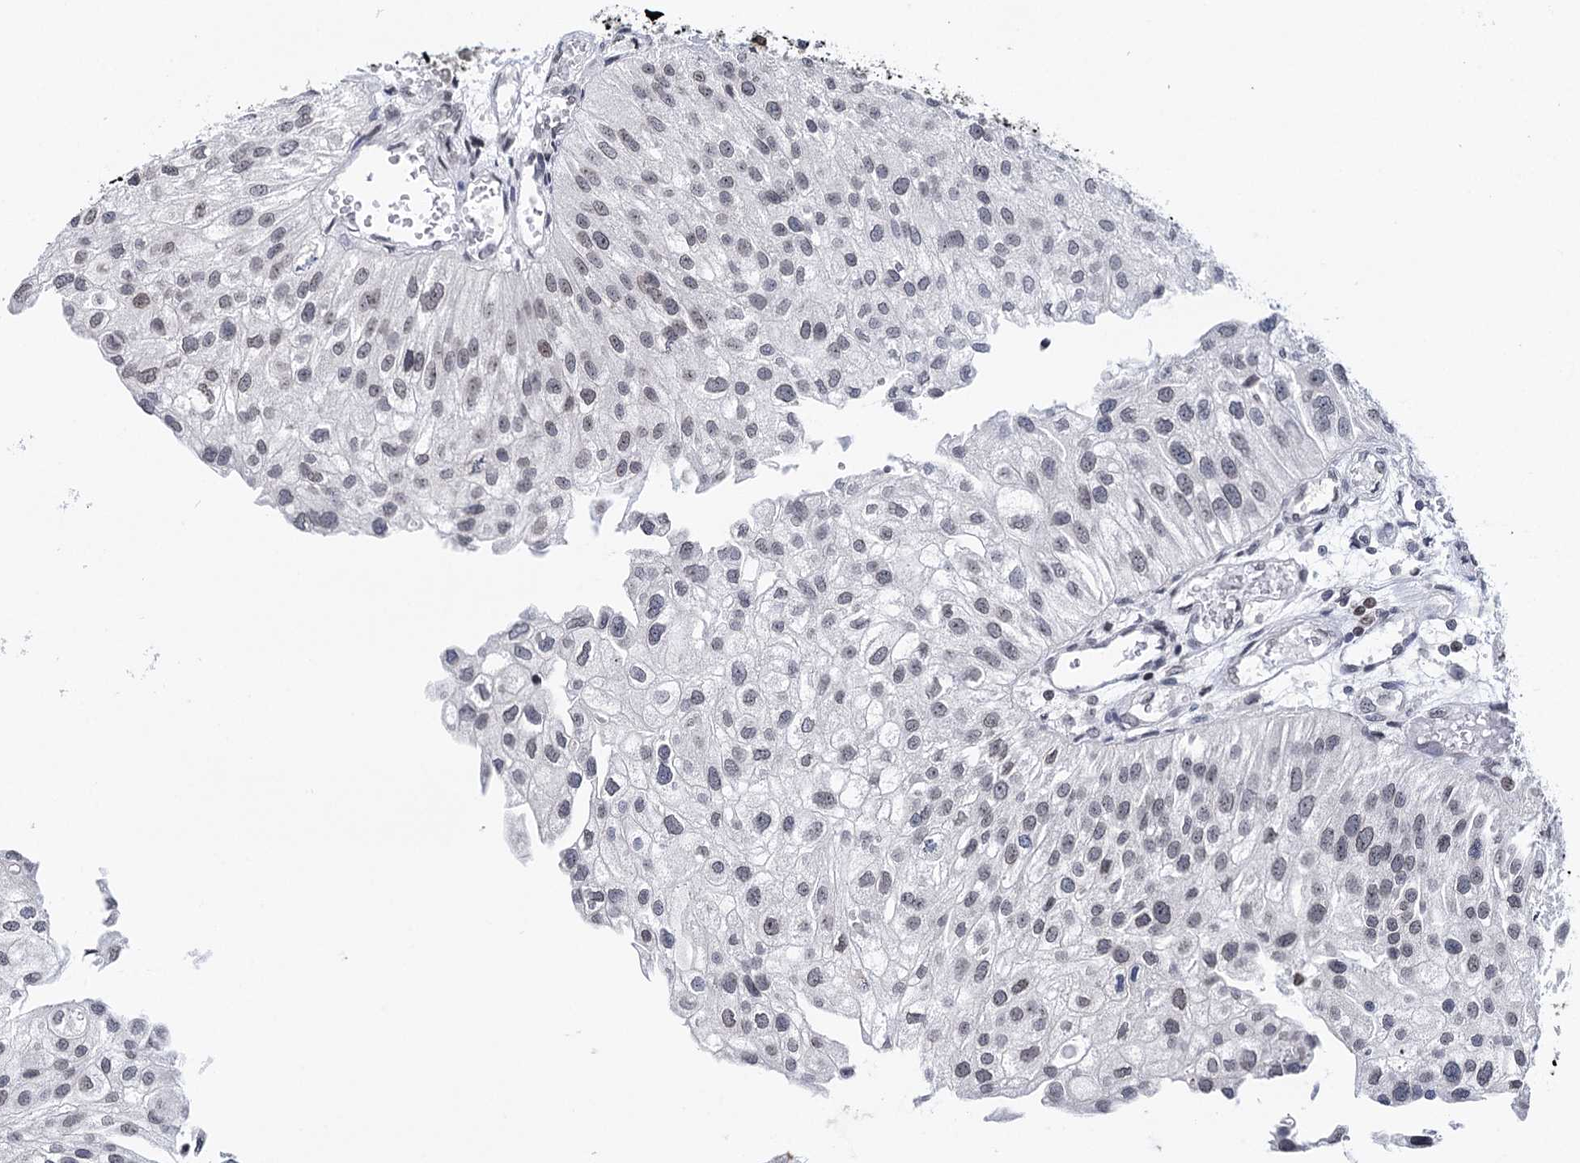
{"staining": {"intensity": "negative", "quantity": "none", "location": "none"}, "tissue": "urothelial cancer", "cell_type": "Tumor cells", "image_type": "cancer", "snomed": [{"axis": "morphology", "description": "Urothelial carcinoma, Low grade"}, {"axis": "topography", "description": "Urinary bladder"}], "caption": "DAB immunohistochemical staining of human low-grade urothelial carcinoma demonstrates no significant expression in tumor cells. (DAB immunohistochemistry, high magnification).", "gene": "CCDC77", "patient": {"sex": "female", "age": 89}}